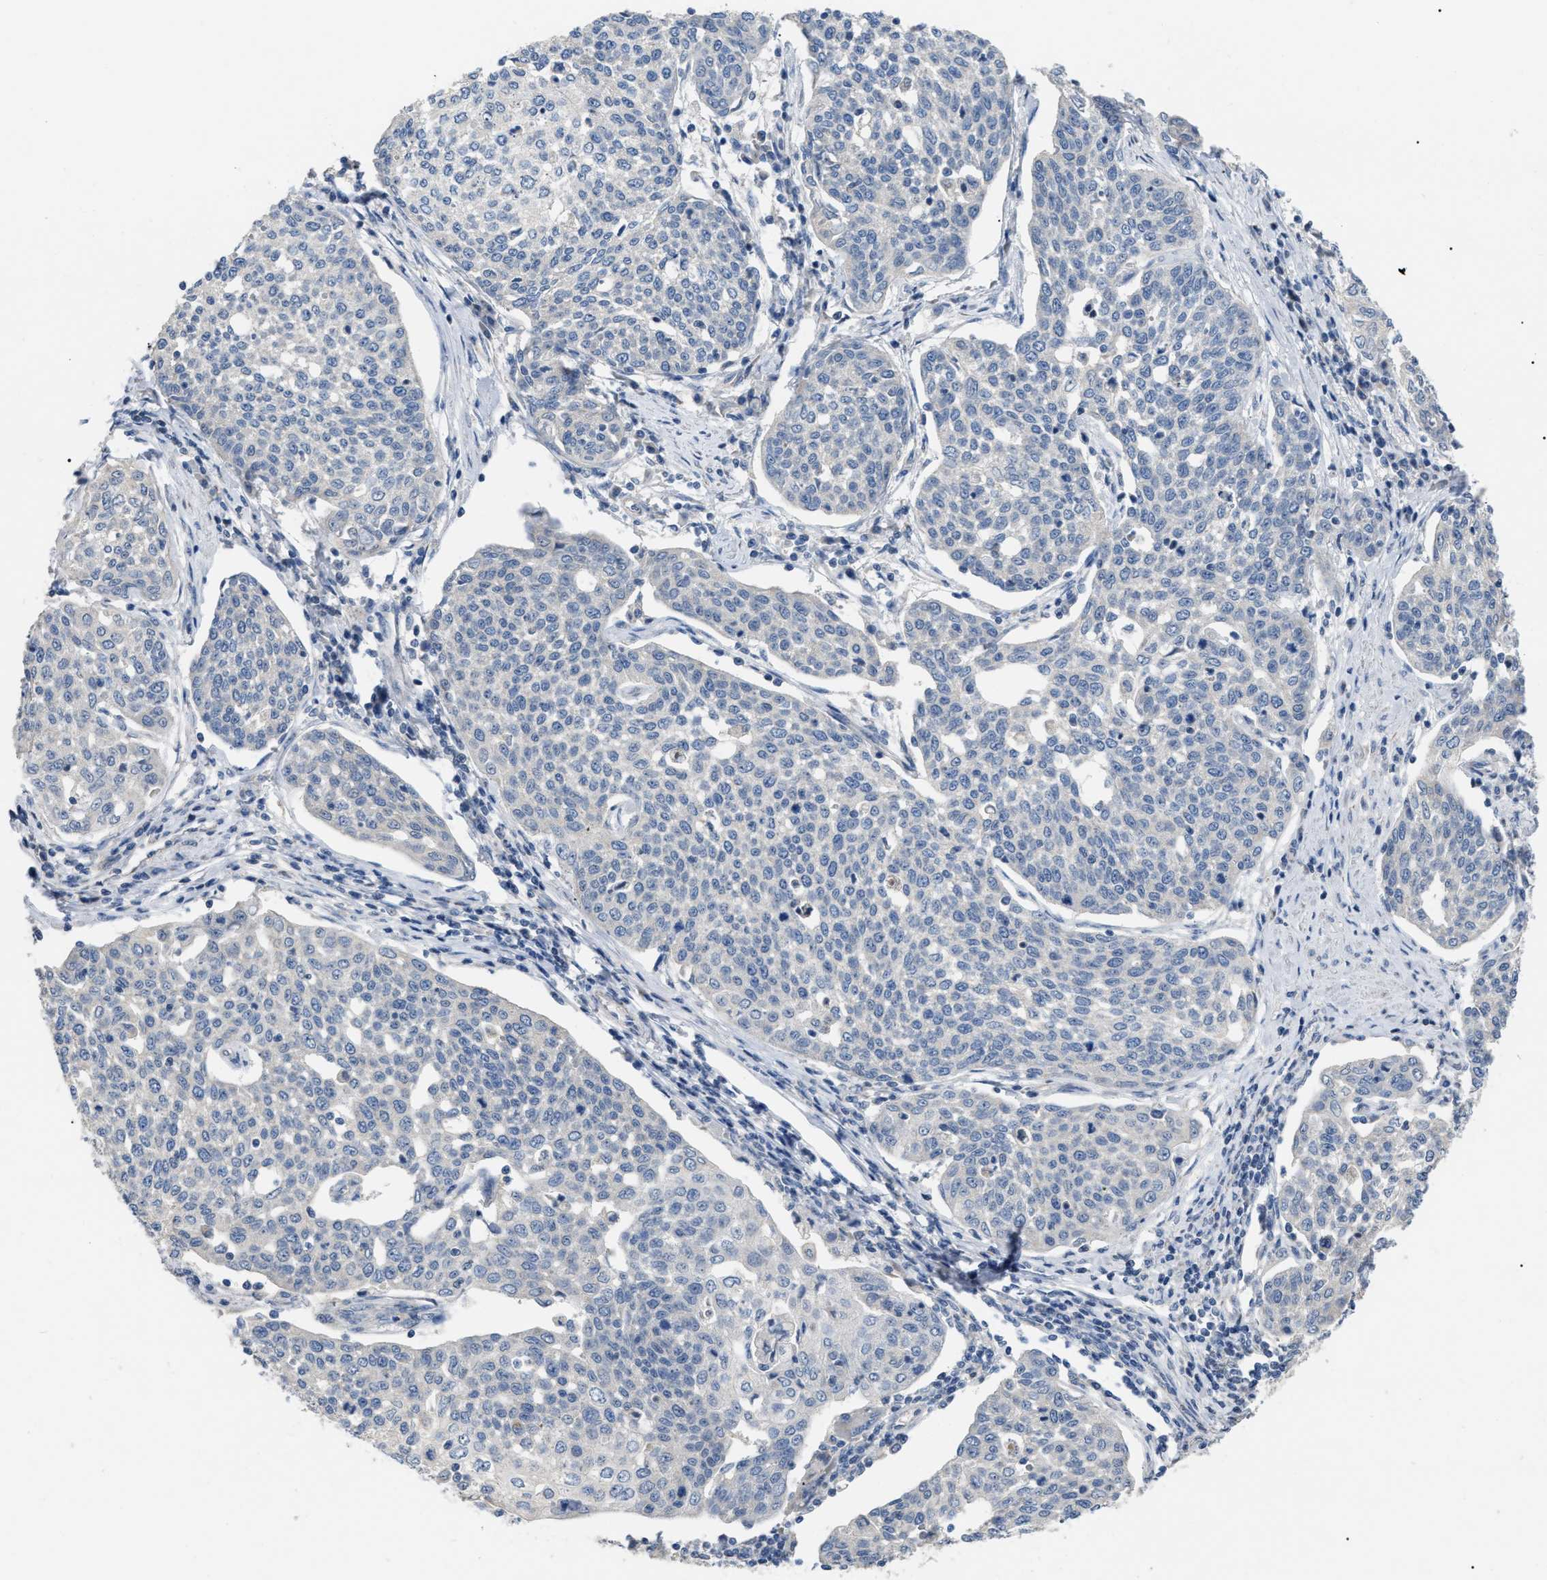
{"staining": {"intensity": "negative", "quantity": "none", "location": "none"}, "tissue": "cervical cancer", "cell_type": "Tumor cells", "image_type": "cancer", "snomed": [{"axis": "morphology", "description": "Squamous cell carcinoma, NOS"}, {"axis": "topography", "description": "Cervix"}], "caption": "A micrograph of squamous cell carcinoma (cervical) stained for a protein reveals no brown staining in tumor cells.", "gene": "DHX58", "patient": {"sex": "female", "age": 34}}